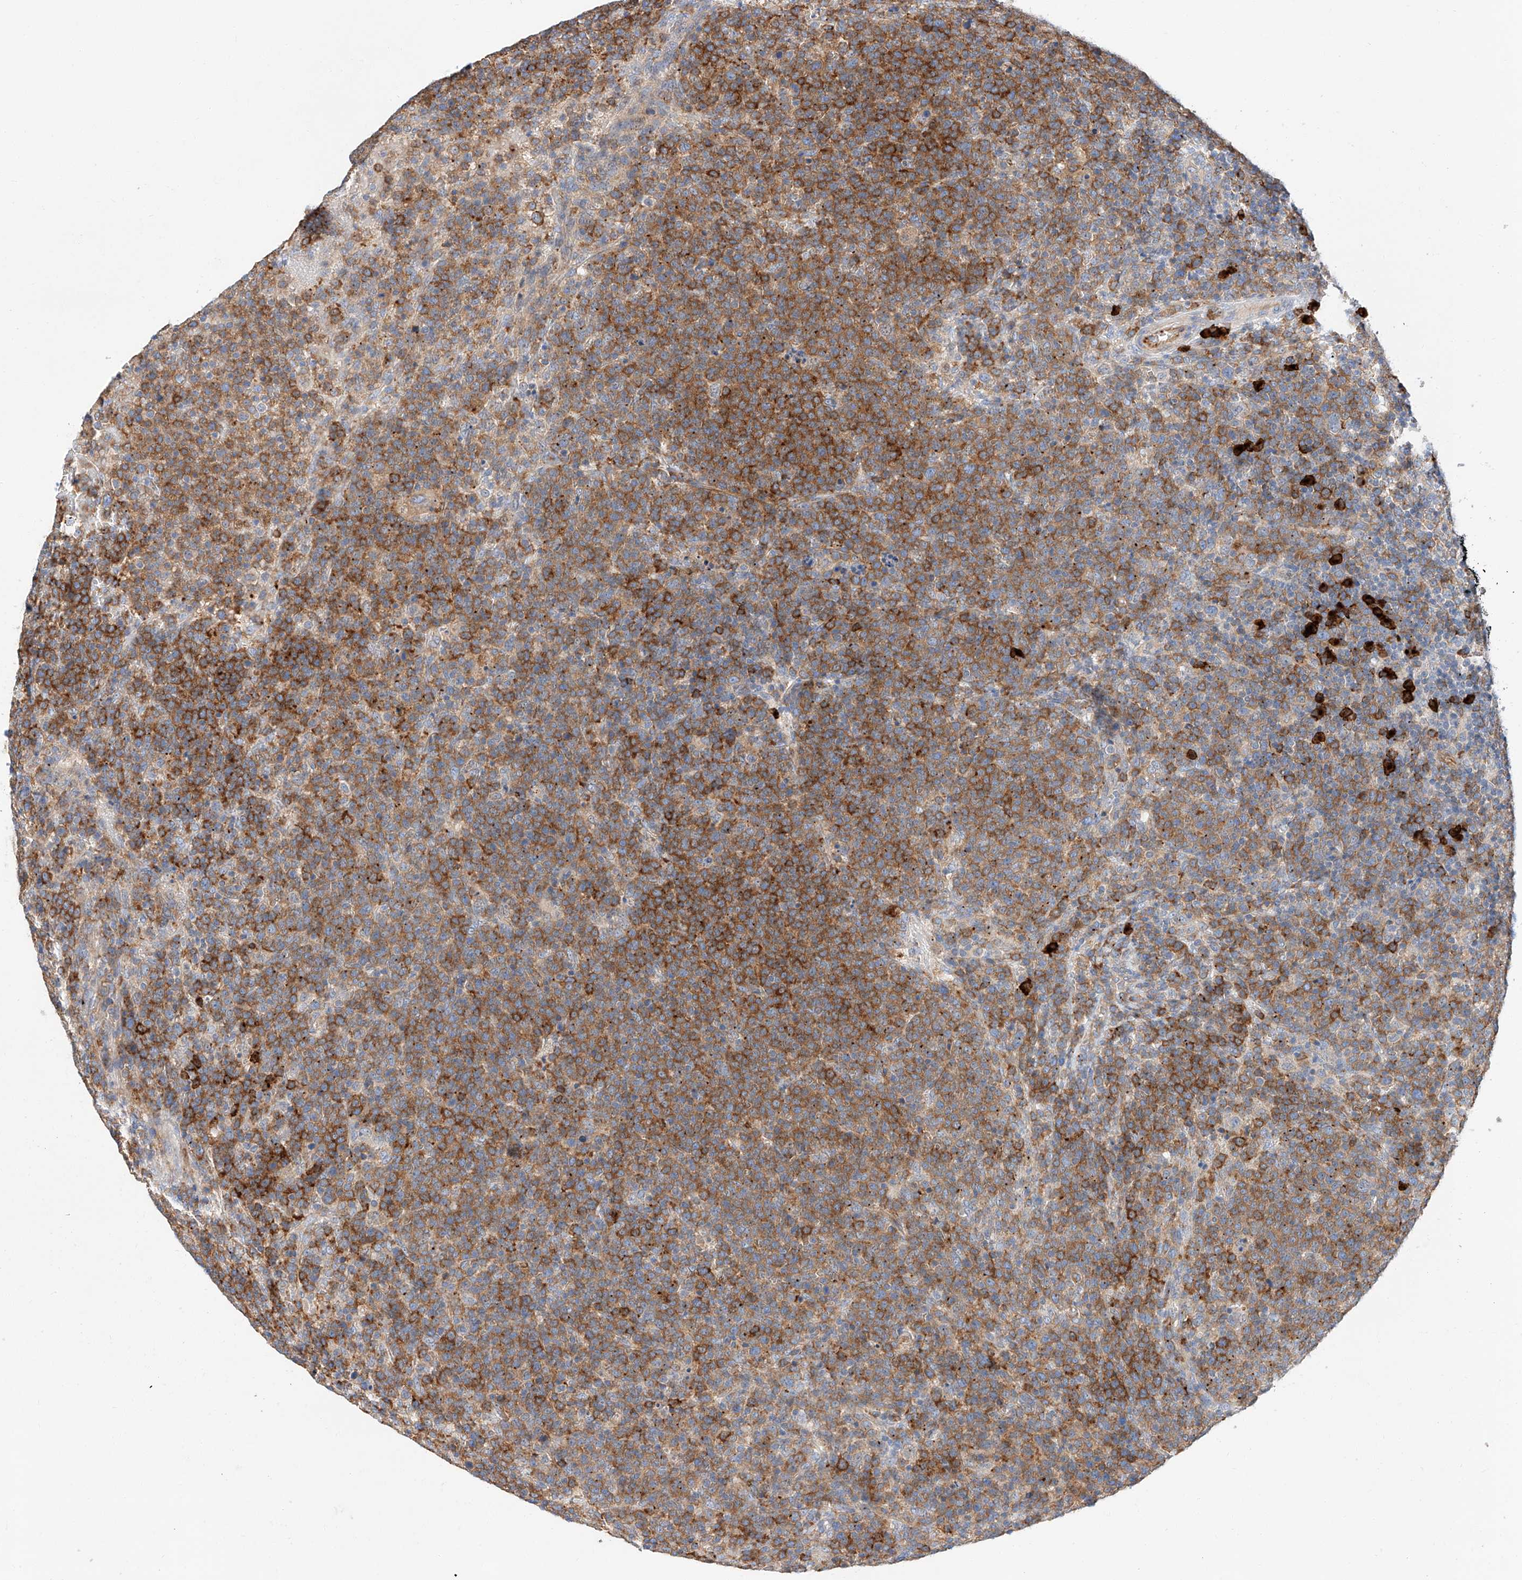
{"staining": {"intensity": "moderate", "quantity": ">75%", "location": "cytoplasmic/membranous"}, "tissue": "lymphoma", "cell_type": "Tumor cells", "image_type": "cancer", "snomed": [{"axis": "morphology", "description": "Malignant lymphoma, non-Hodgkin's type, High grade"}, {"axis": "topography", "description": "Lymph node"}], "caption": "High-grade malignant lymphoma, non-Hodgkin's type stained with a brown dye demonstrates moderate cytoplasmic/membranous positive staining in about >75% of tumor cells.", "gene": "GLMN", "patient": {"sex": "male", "age": 61}}